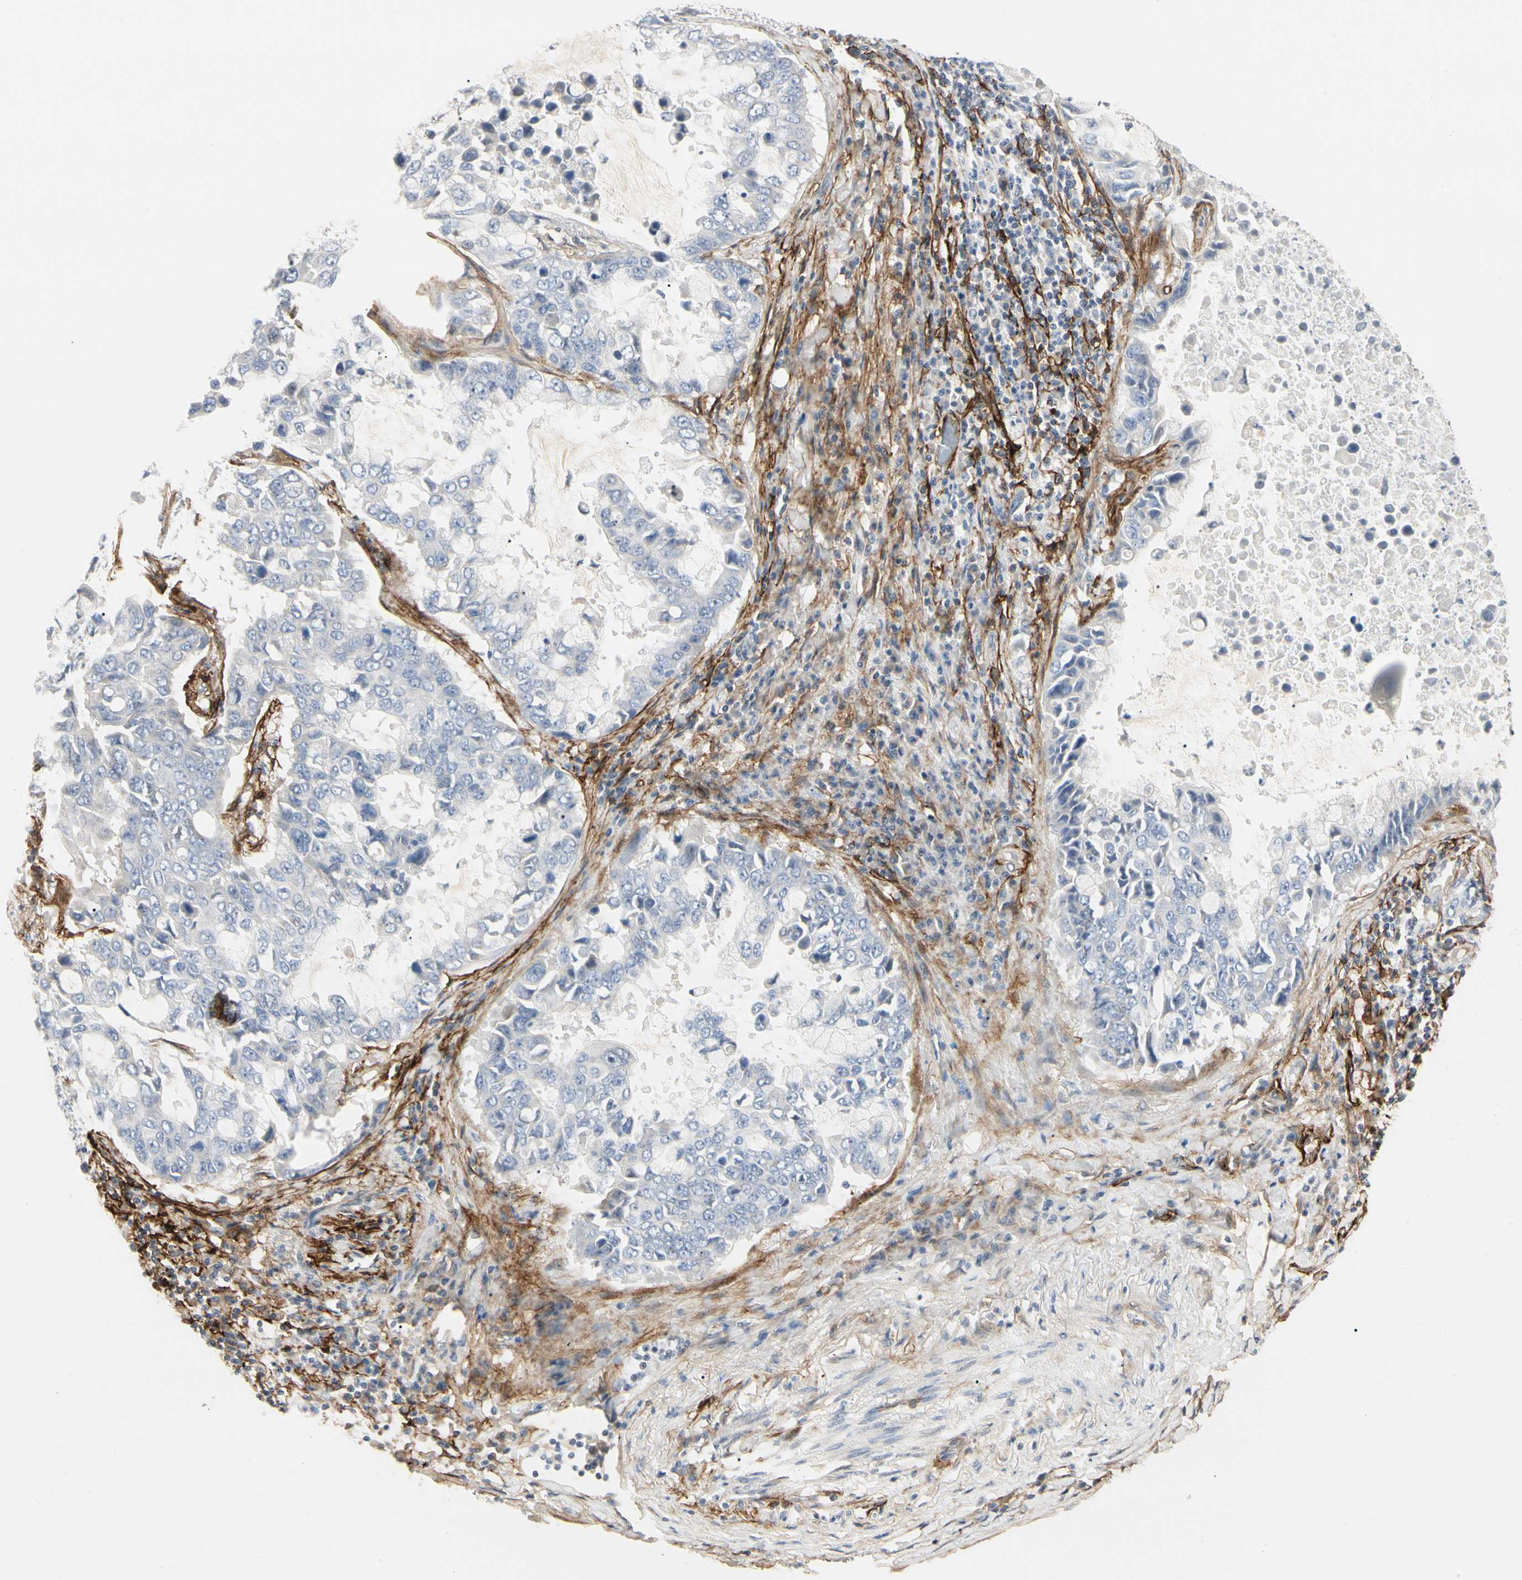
{"staining": {"intensity": "negative", "quantity": "none", "location": "none"}, "tissue": "lung cancer", "cell_type": "Tumor cells", "image_type": "cancer", "snomed": [{"axis": "morphology", "description": "Adenocarcinoma, NOS"}, {"axis": "topography", "description": "Lung"}], "caption": "Tumor cells are negative for brown protein staining in adenocarcinoma (lung). The staining is performed using DAB (3,3'-diaminobenzidine) brown chromogen with nuclei counter-stained in using hematoxylin.", "gene": "GGT5", "patient": {"sex": "male", "age": 64}}